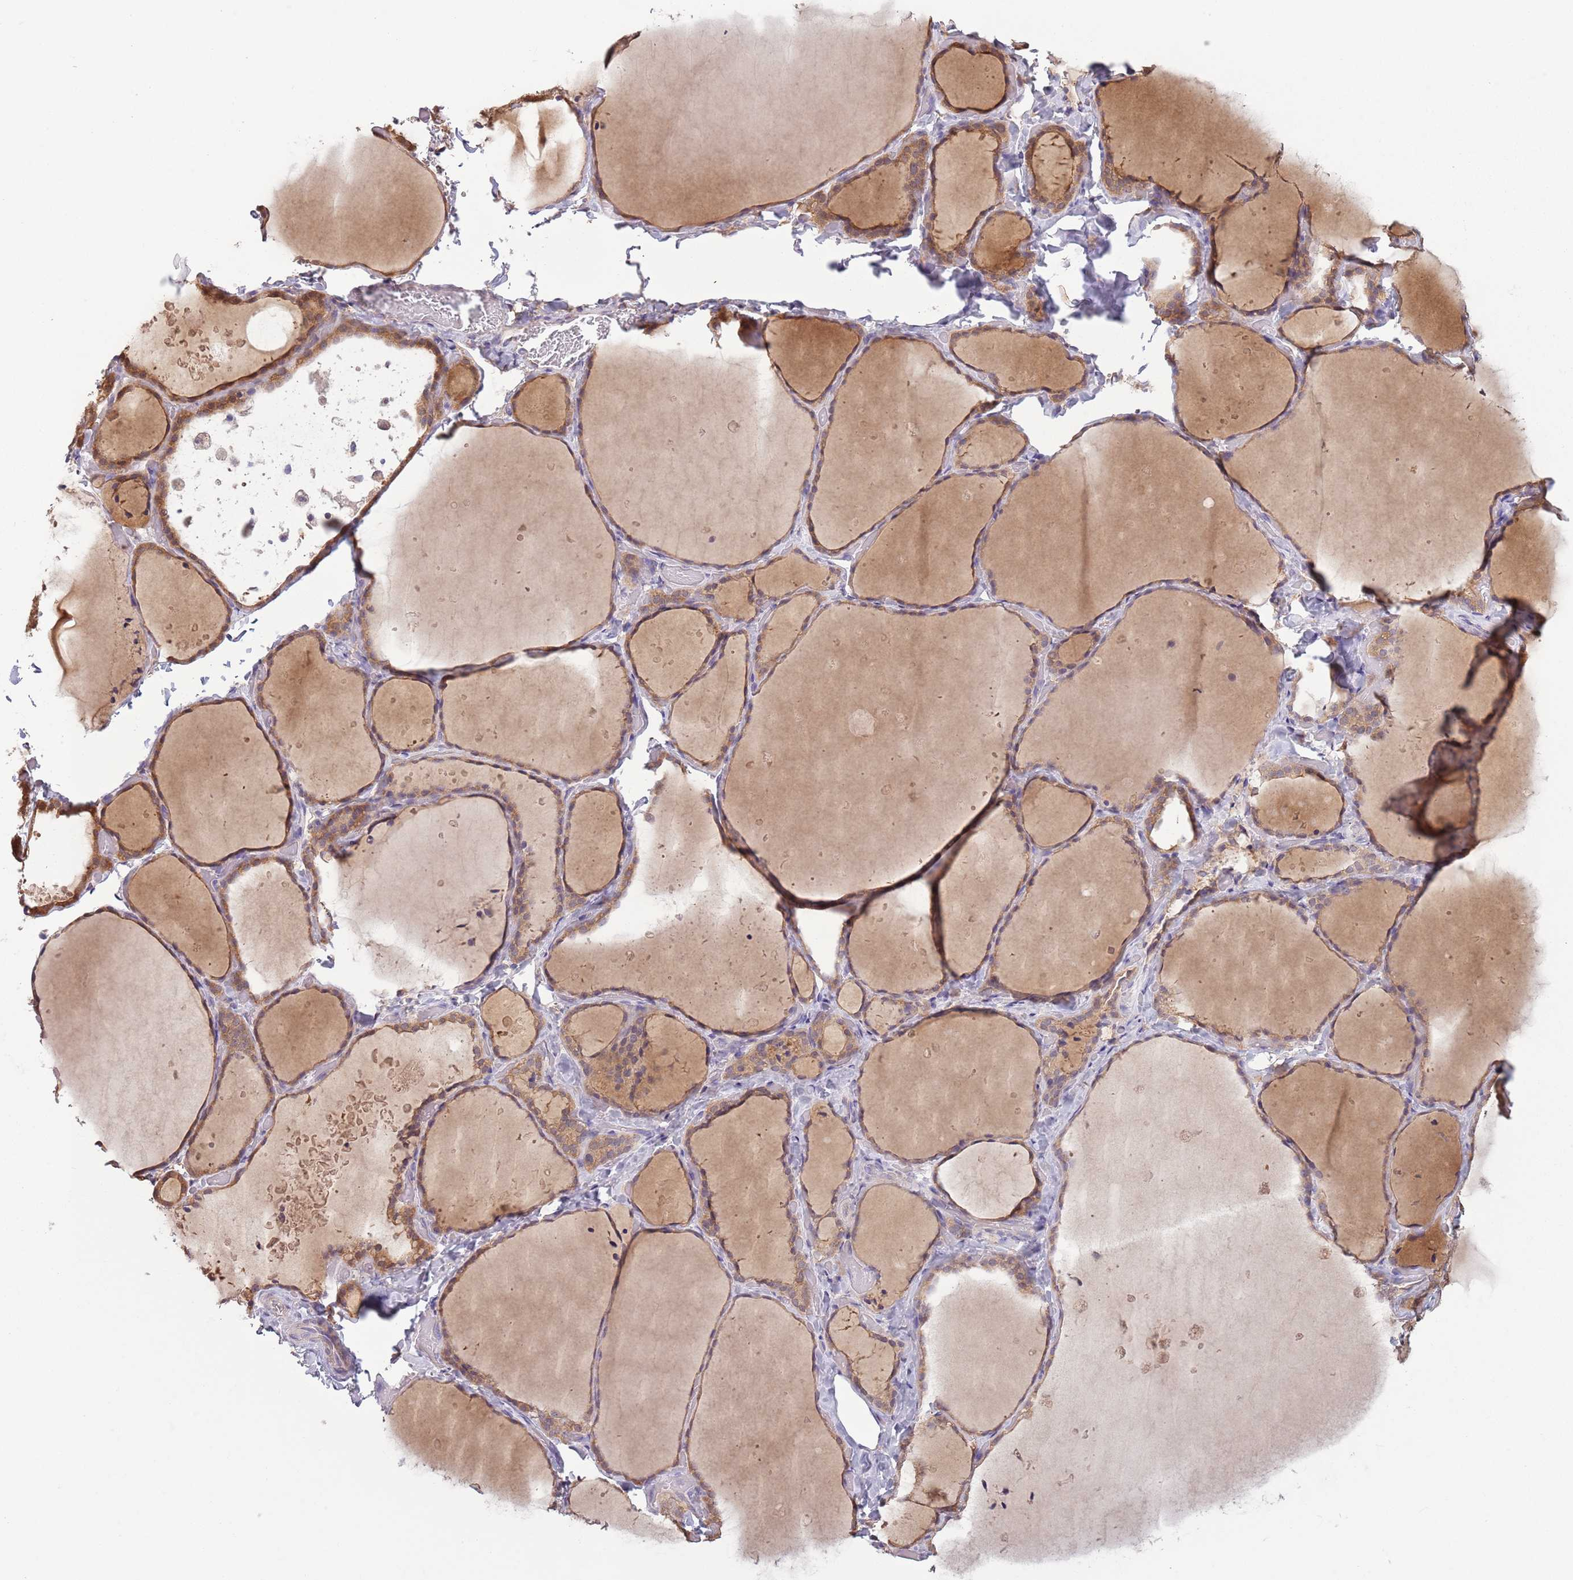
{"staining": {"intensity": "moderate", "quantity": "25%-75%", "location": "cytoplasmic/membranous"}, "tissue": "thyroid gland", "cell_type": "Glandular cells", "image_type": "normal", "snomed": [{"axis": "morphology", "description": "Normal tissue, NOS"}, {"axis": "topography", "description": "Thyroid gland"}], "caption": "Protein staining of unremarkable thyroid gland demonstrates moderate cytoplasmic/membranous positivity in about 25%-75% of glandular cells. (DAB (3,3'-diaminobenzidine) = brown stain, brightfield microscopy at high magnification).", "gene": "COQ5", "patient": {"sex": "female", "age": 44}}